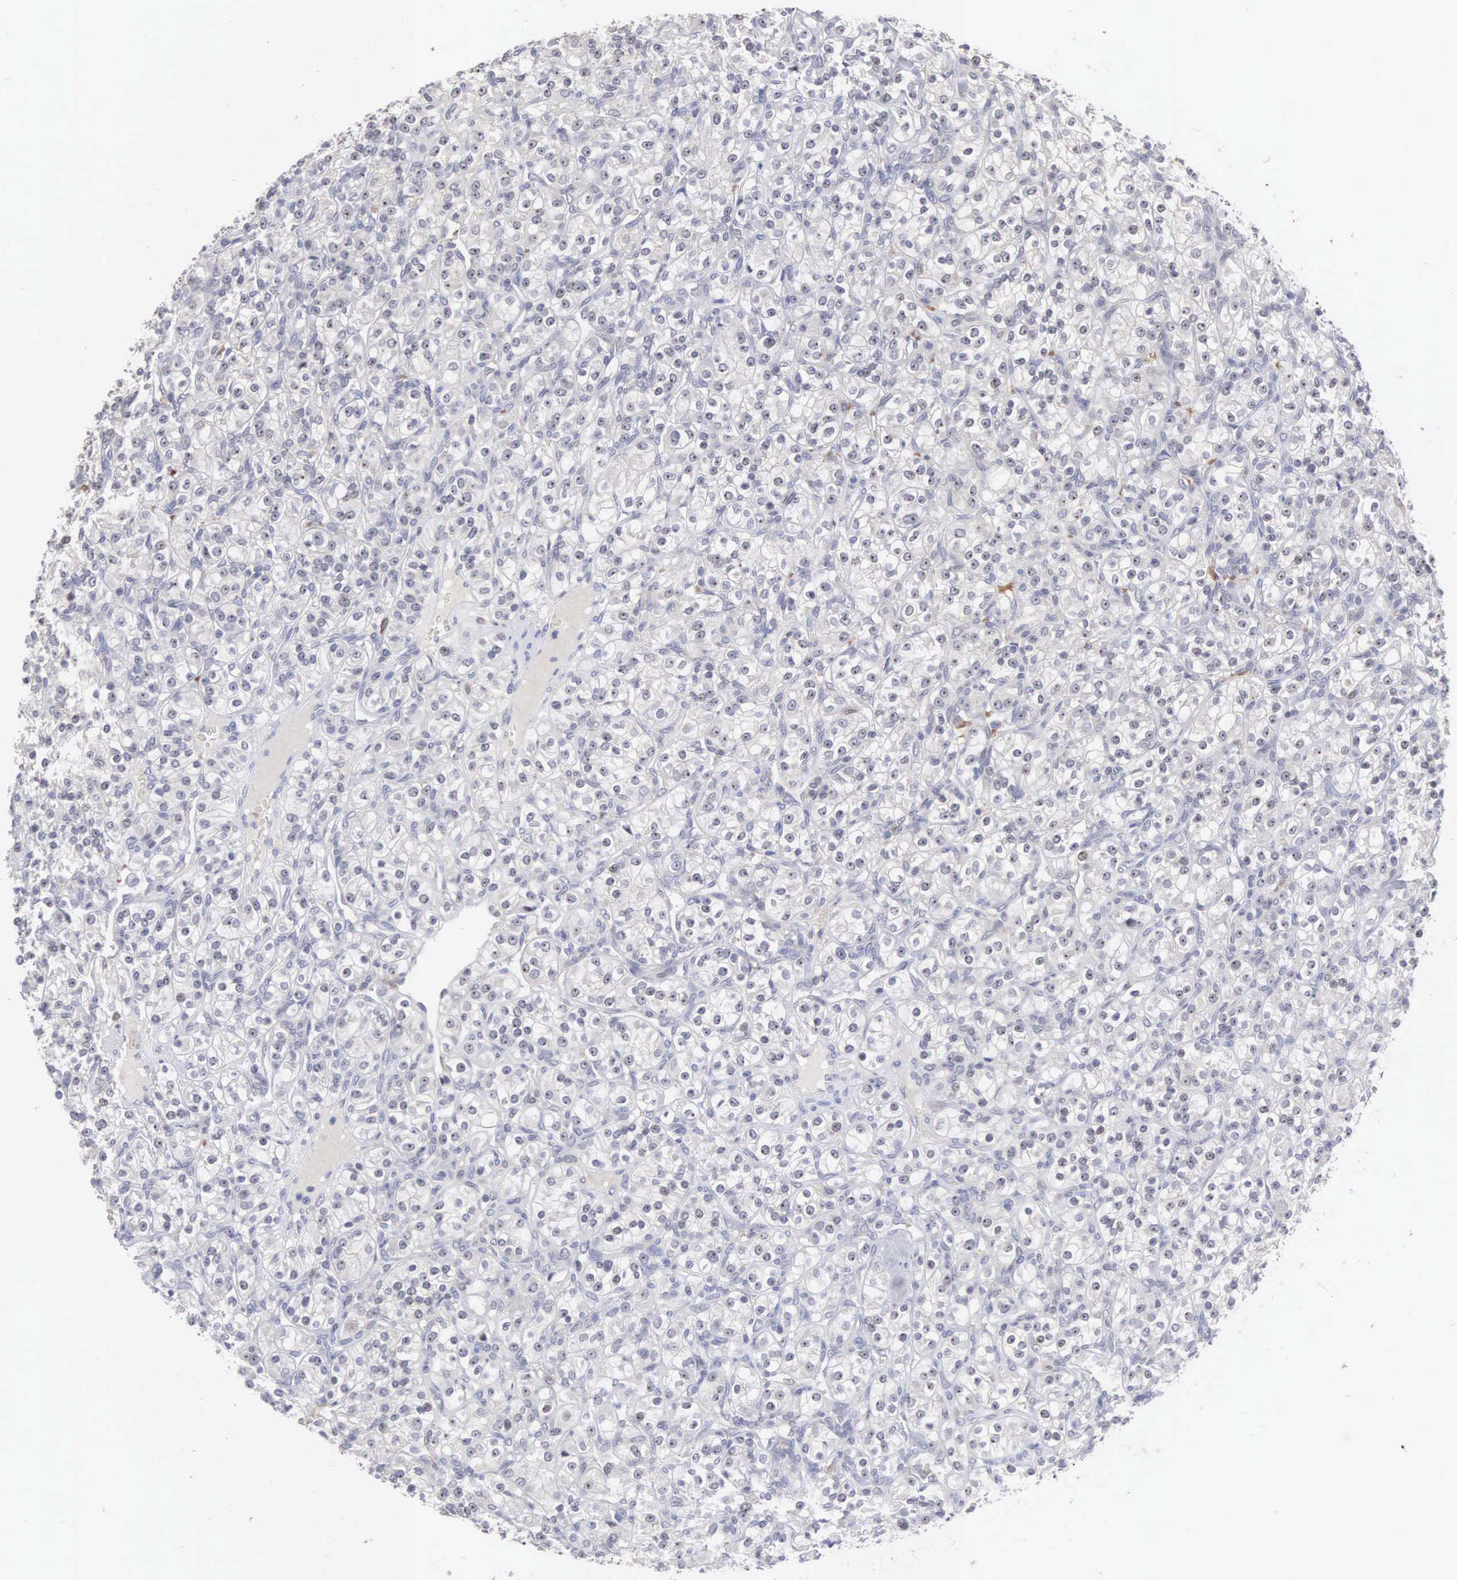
{"staining": {"intensity": "negative", "quantity": "none", "location": "none"}, "tissue": "renal cancer", "cell_type": "Tumor cells", "image_type": "cancer", "snomed": [{"axis": "morphology", "description": "Adenocarcinoma, NOS"}, {"axis": "topography", "description": "Kidney"}], "caption": "Tumor cells show no significant expression in renal cancer (adenocarcinoma). (Brightfield microscopy of DAB (3,3'-diaminobenzidine) immunohistochemistry at high magnification).", "gene": "ACOT4", "patient": {"sex": "male", "age": 77}}